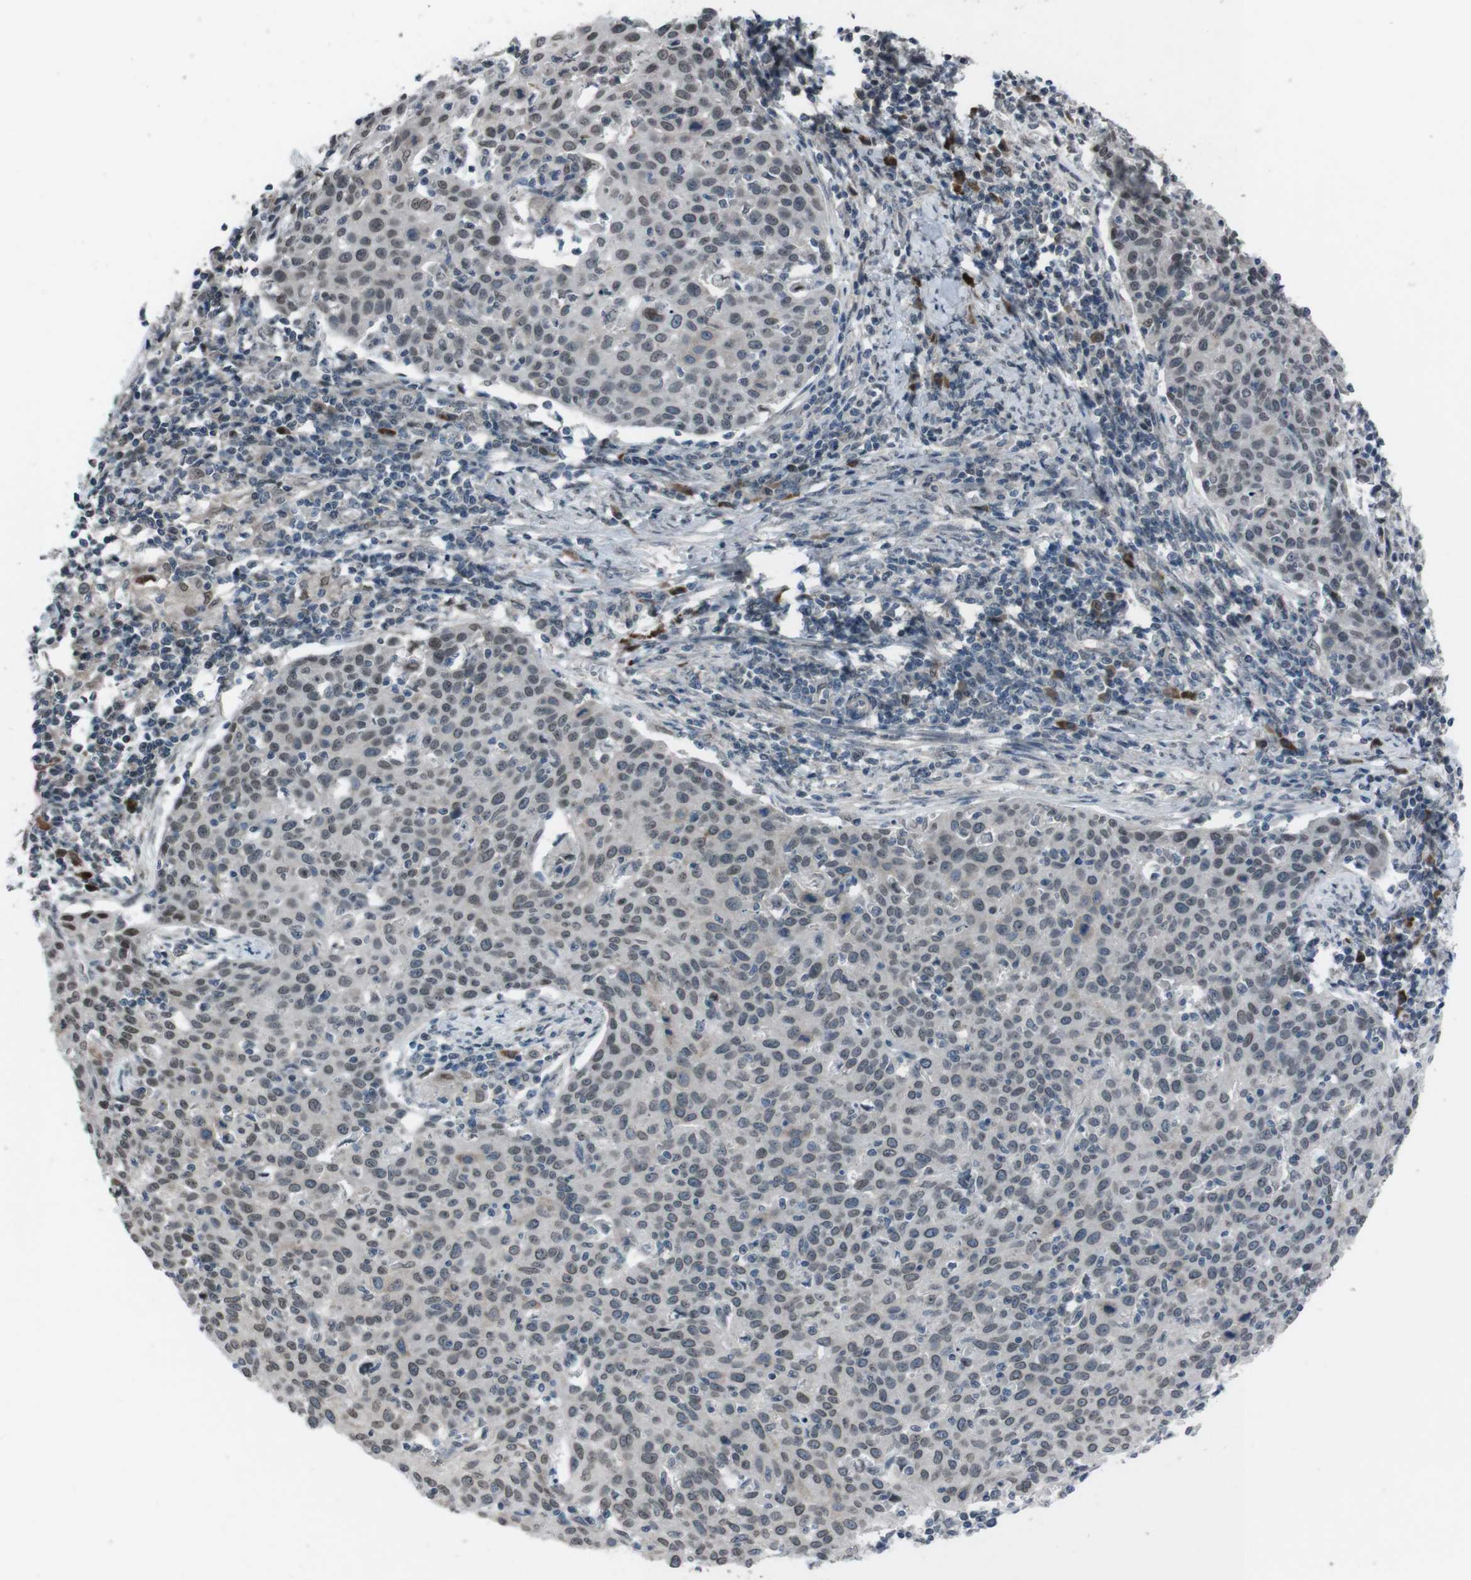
{"staining": {"intensity": "moderate", "quantity": "<25%", "location": "nuclear"}, "tissue": "cervical cancer", "cell_type": "Tumor cells", "image_type": "cancer", "snomed": [{"axis": "morphology", "description": "Squamous cell carcinoma, NOS"}, {"axis": "topography", "description": "Cervix"}], "caption": "Protein expression analysis of cervical cancer (squamous cell carcinoma) exhibits moderate nuclear positivity in about <25% of tumor cells.", "gene": "SS18L1", "patient": {"sex": "female", "age": 38}}